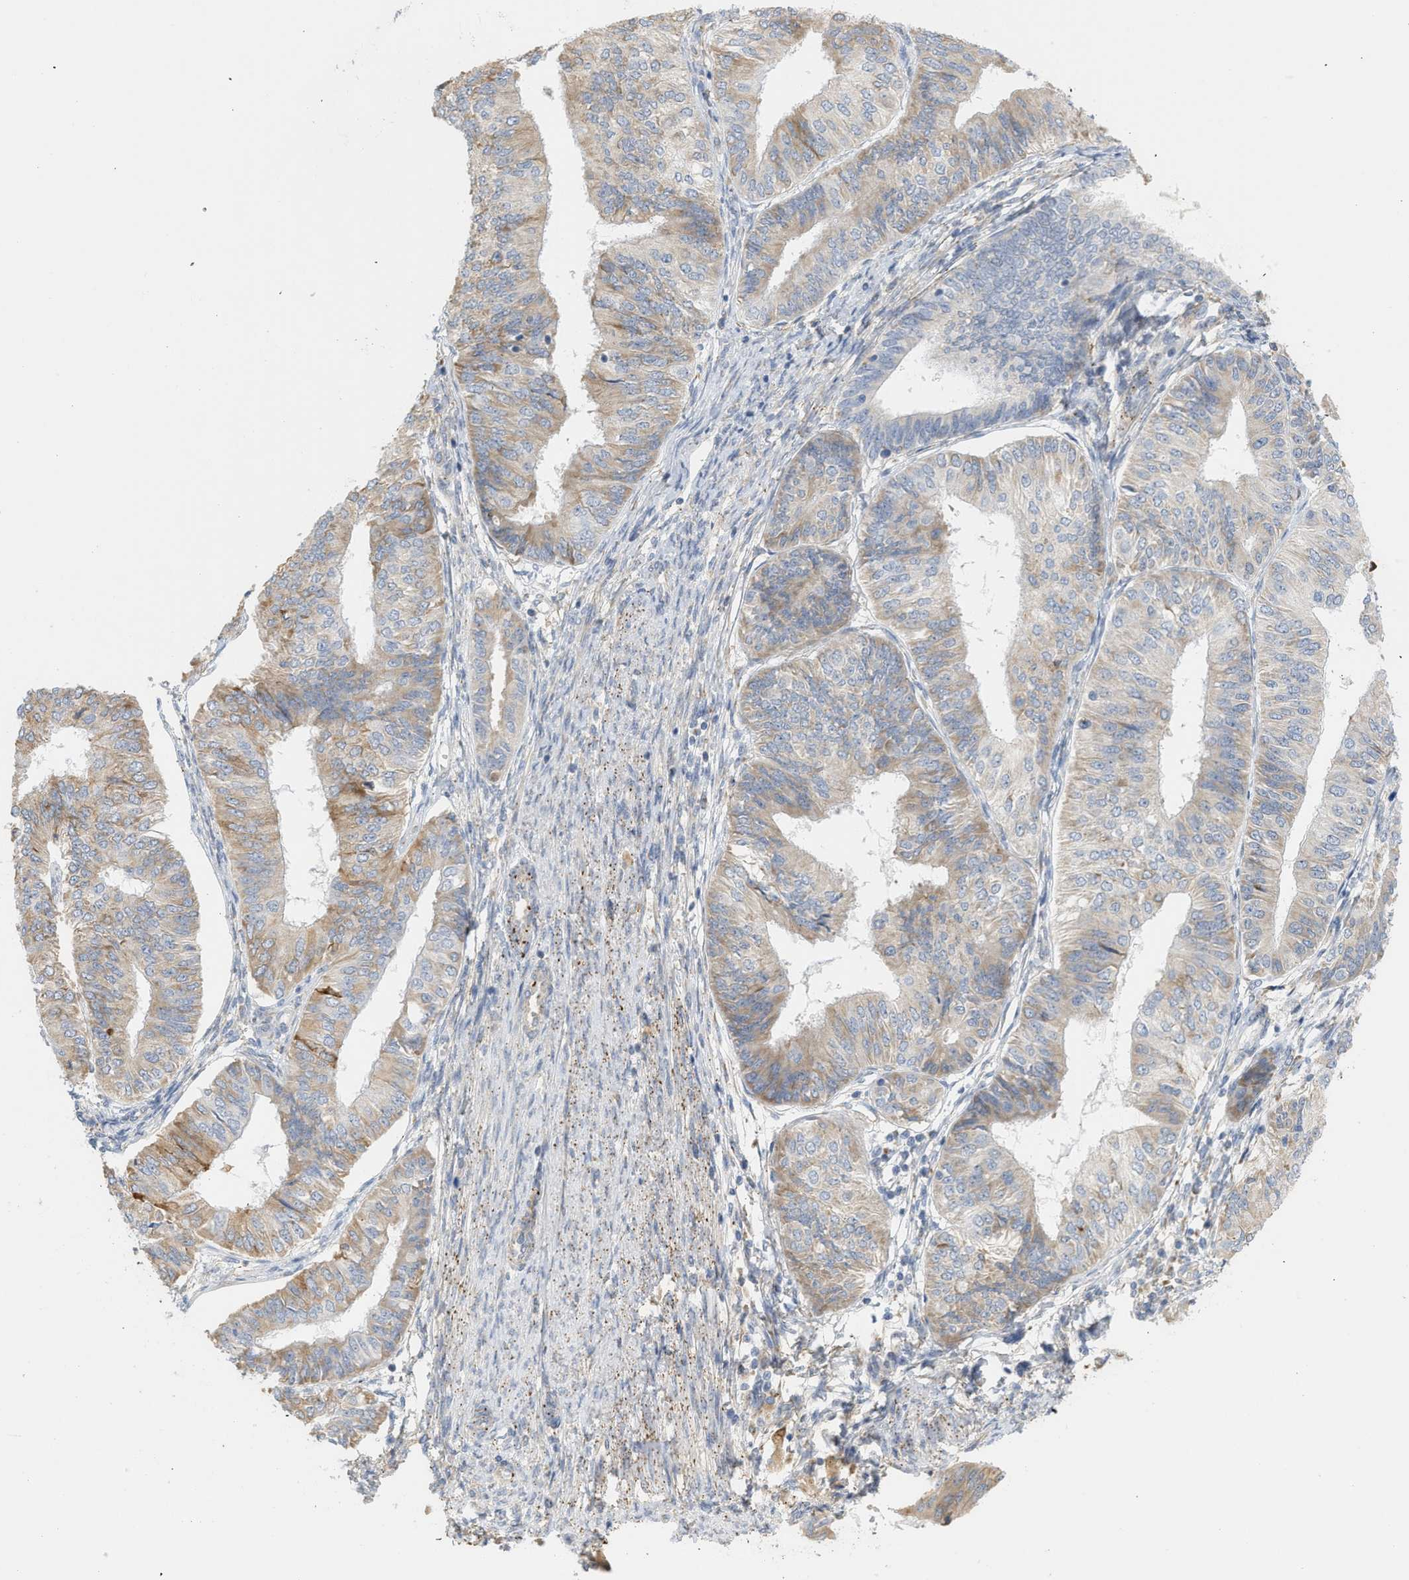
{"staining": {"intensity": "weak", "quantity": ">75%", "location": "cytoplasmic/membranous"}, "tissue": "endometrial cancer", "cell_type": "Tumor cells", "image_type": "cancer", "snomed": [{"axis": "morphology", "description": "Adenocarcinoma, NOS"}, {"axis": "topography", "description": "Endometrium"}], "caption": "An immunohistochemistry (IHC) image of tumor tissue is shown. Protein staining in brown highlights weak cytoplasmic/membranous positivity in adenocarcinoma (endometrial) within tumor cells.", "gene": "SVOP", "patient": {"sex": "female", "age": 58}}